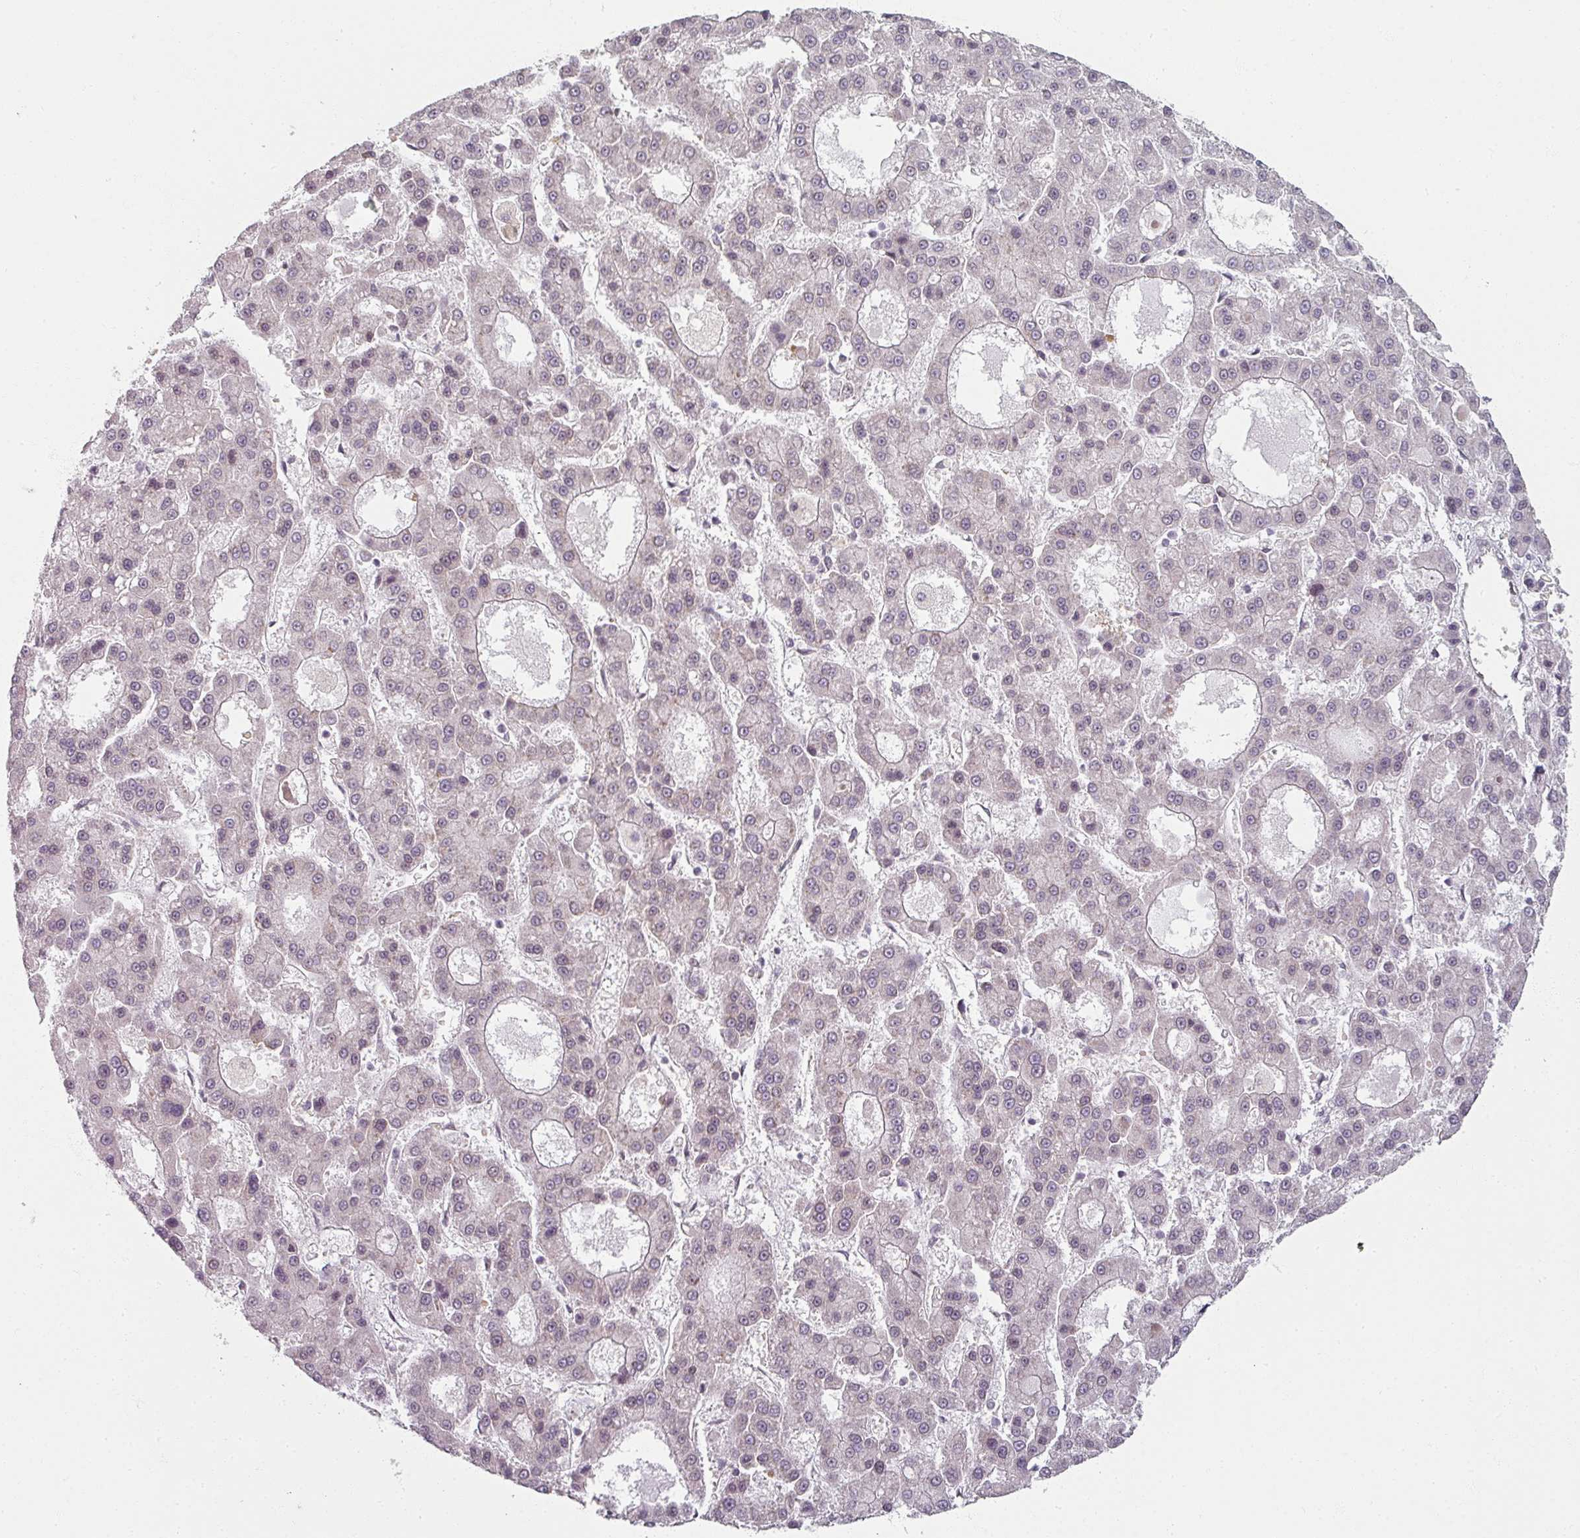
{"staining": {"intensity": "negative", "quantity": "none", "location": "none"}, "tissue": "liver cancer", "cell_type": "Tumor cells", "image_type": "cancer", "snomed": [{"axis": "morphology", "description": "Carcinoma, Hepatocellular, NOS"}, {"axis": "topography", "description": "Liver"}], "caption": "Tumor cells show no significant protein staining in hepatocellular carcinoma (liver). (Brightfield microscopy of DAB (3,3'-diaminobenzidine) immunohistochemistry at high magnification).", "gene": "AGPAT4", "patient": {"sex": "male", "age": 70}}